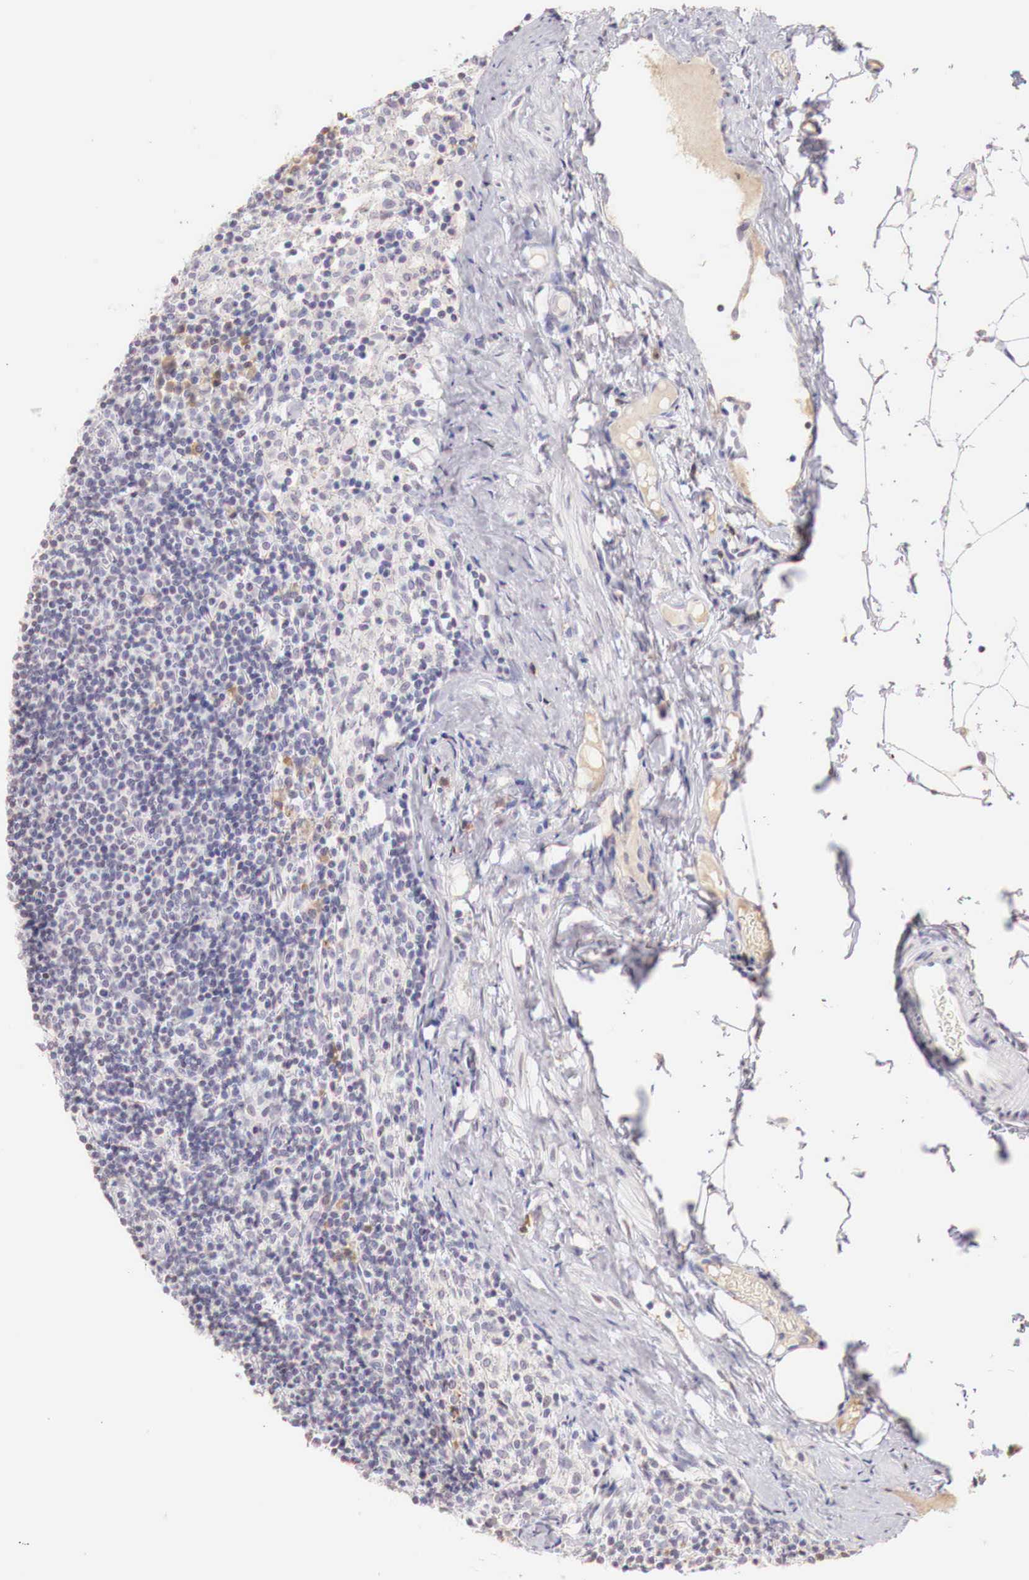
{"staining": {"intensity": "negative", "quantity": "none", "location": "none"}, "tissue": "lymph node", "cell_type": "Germinal center cells", "image_type": "normal", "snomed": [{"axis": "morphology", "description": "Normal tissue, NOS"}, {"axis": "topography", "description": "Lymph node"}], "caption": "An IHC image of unremarkable lymph node is shown. There is no staining in germinal center cells of lymph node.", "gene": "XPNPEP2", "patient": {"sex": "female", "age": 35}}